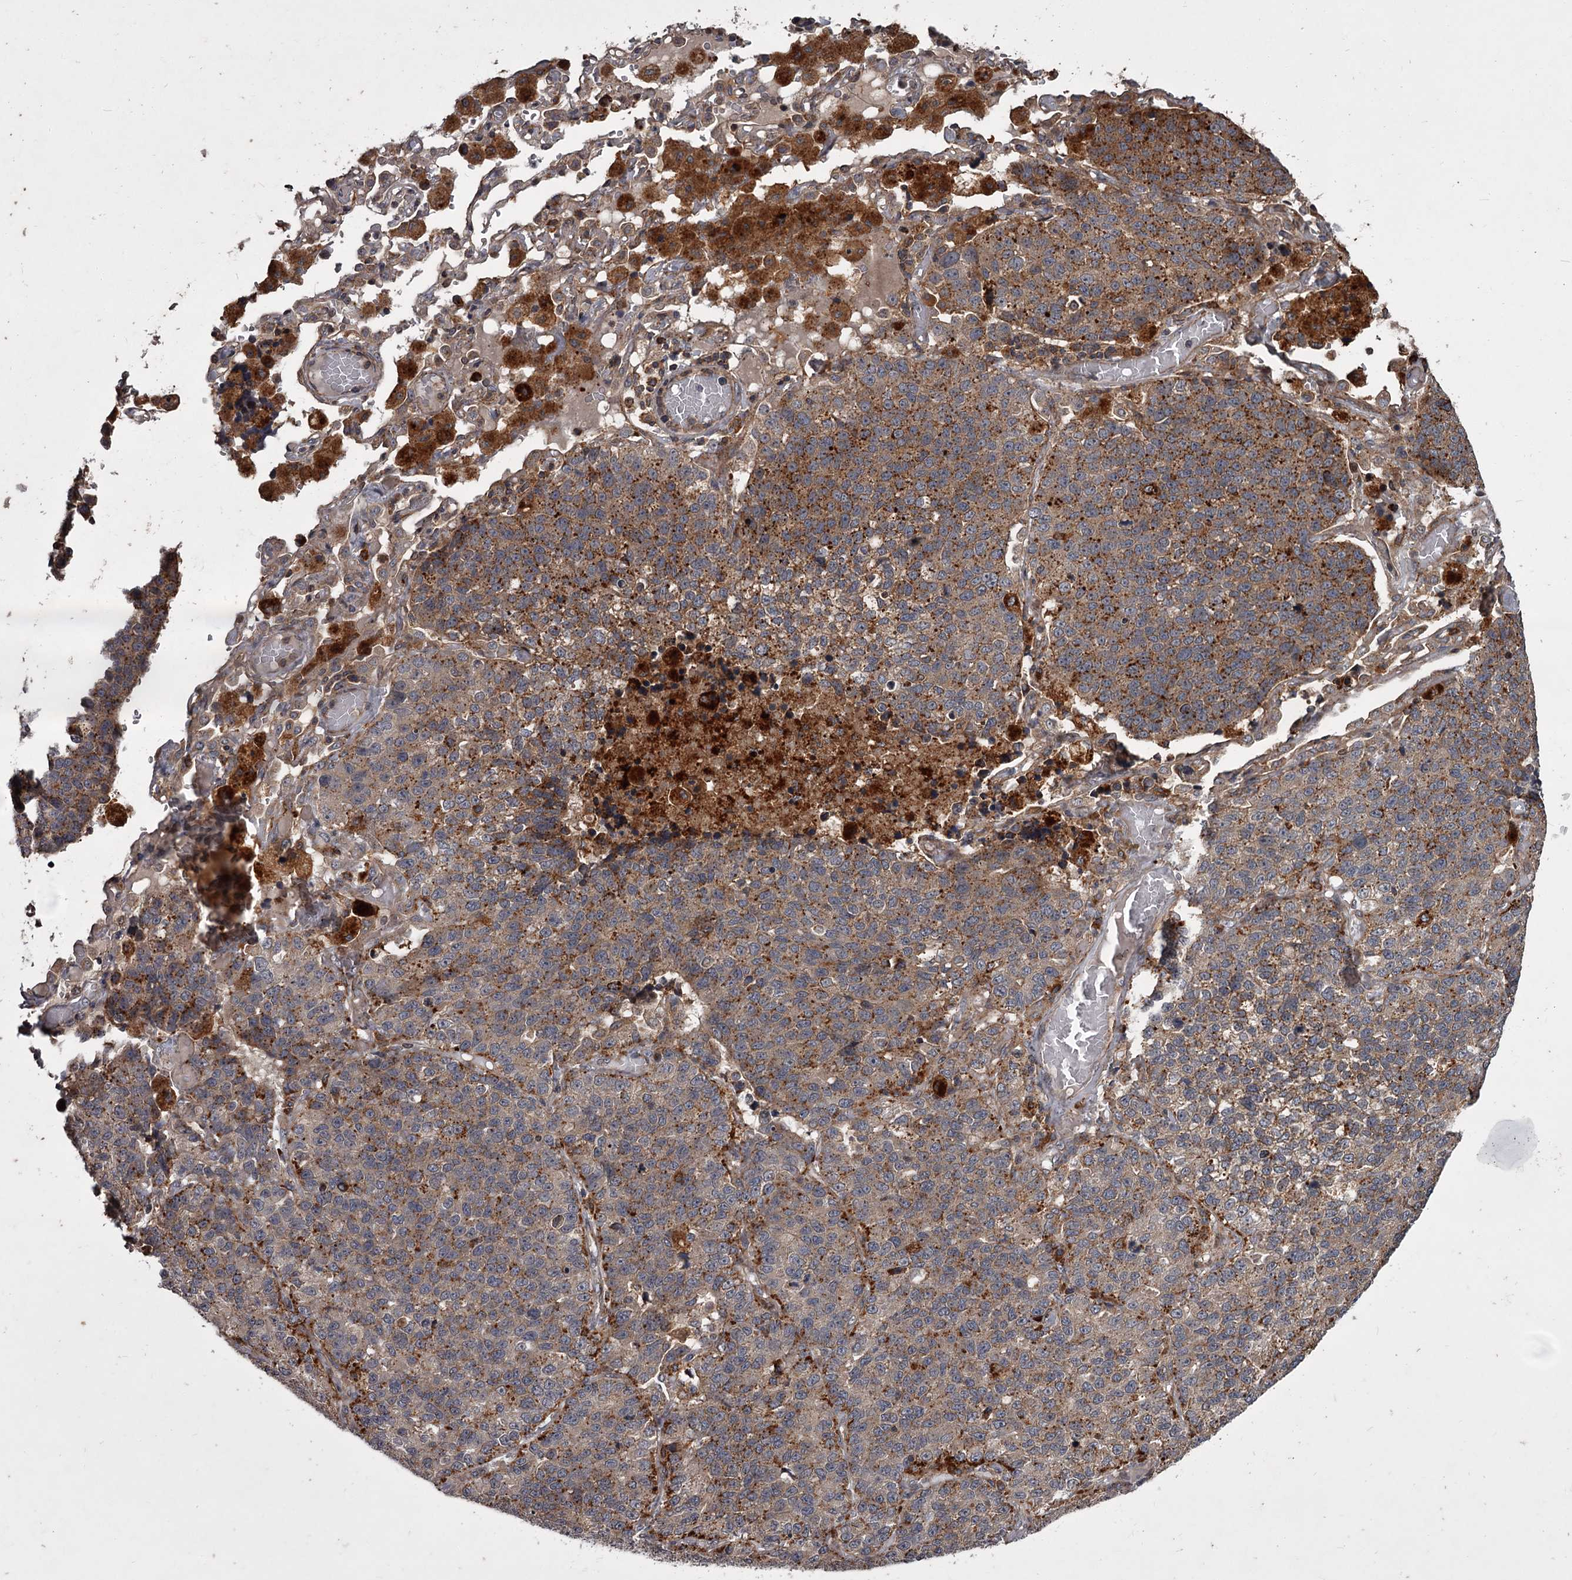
{"staining": {"intensity": "weak", "quantity": ">75%", "location": "cytoplasmic/membranous"}, "tissue": "lung cancer", "cell_type": "Tumor cells", "image_type": "cancer", "snomed": [{"axis": "morphology", "description": "Adenocarcinoma, NOS"}, {"axis": "topography", "description": "Lung"}], "caption": "Immunohistochemistry (IHC) (DAB (3,3'-diaminobenzidine)) staining of lung cancer (adenocarcinoma) displays weak cytoplasmic/membranous protein expression in about >75% of tumor cells. The staining was performed using DAB (3,3'-diaminobenzidine), with brown indicating positive protein expression. Nuclei are stained blue with hematoxylin.", "gene": "UNC93B1", "patient": {"sex": "male", "age": 49}}